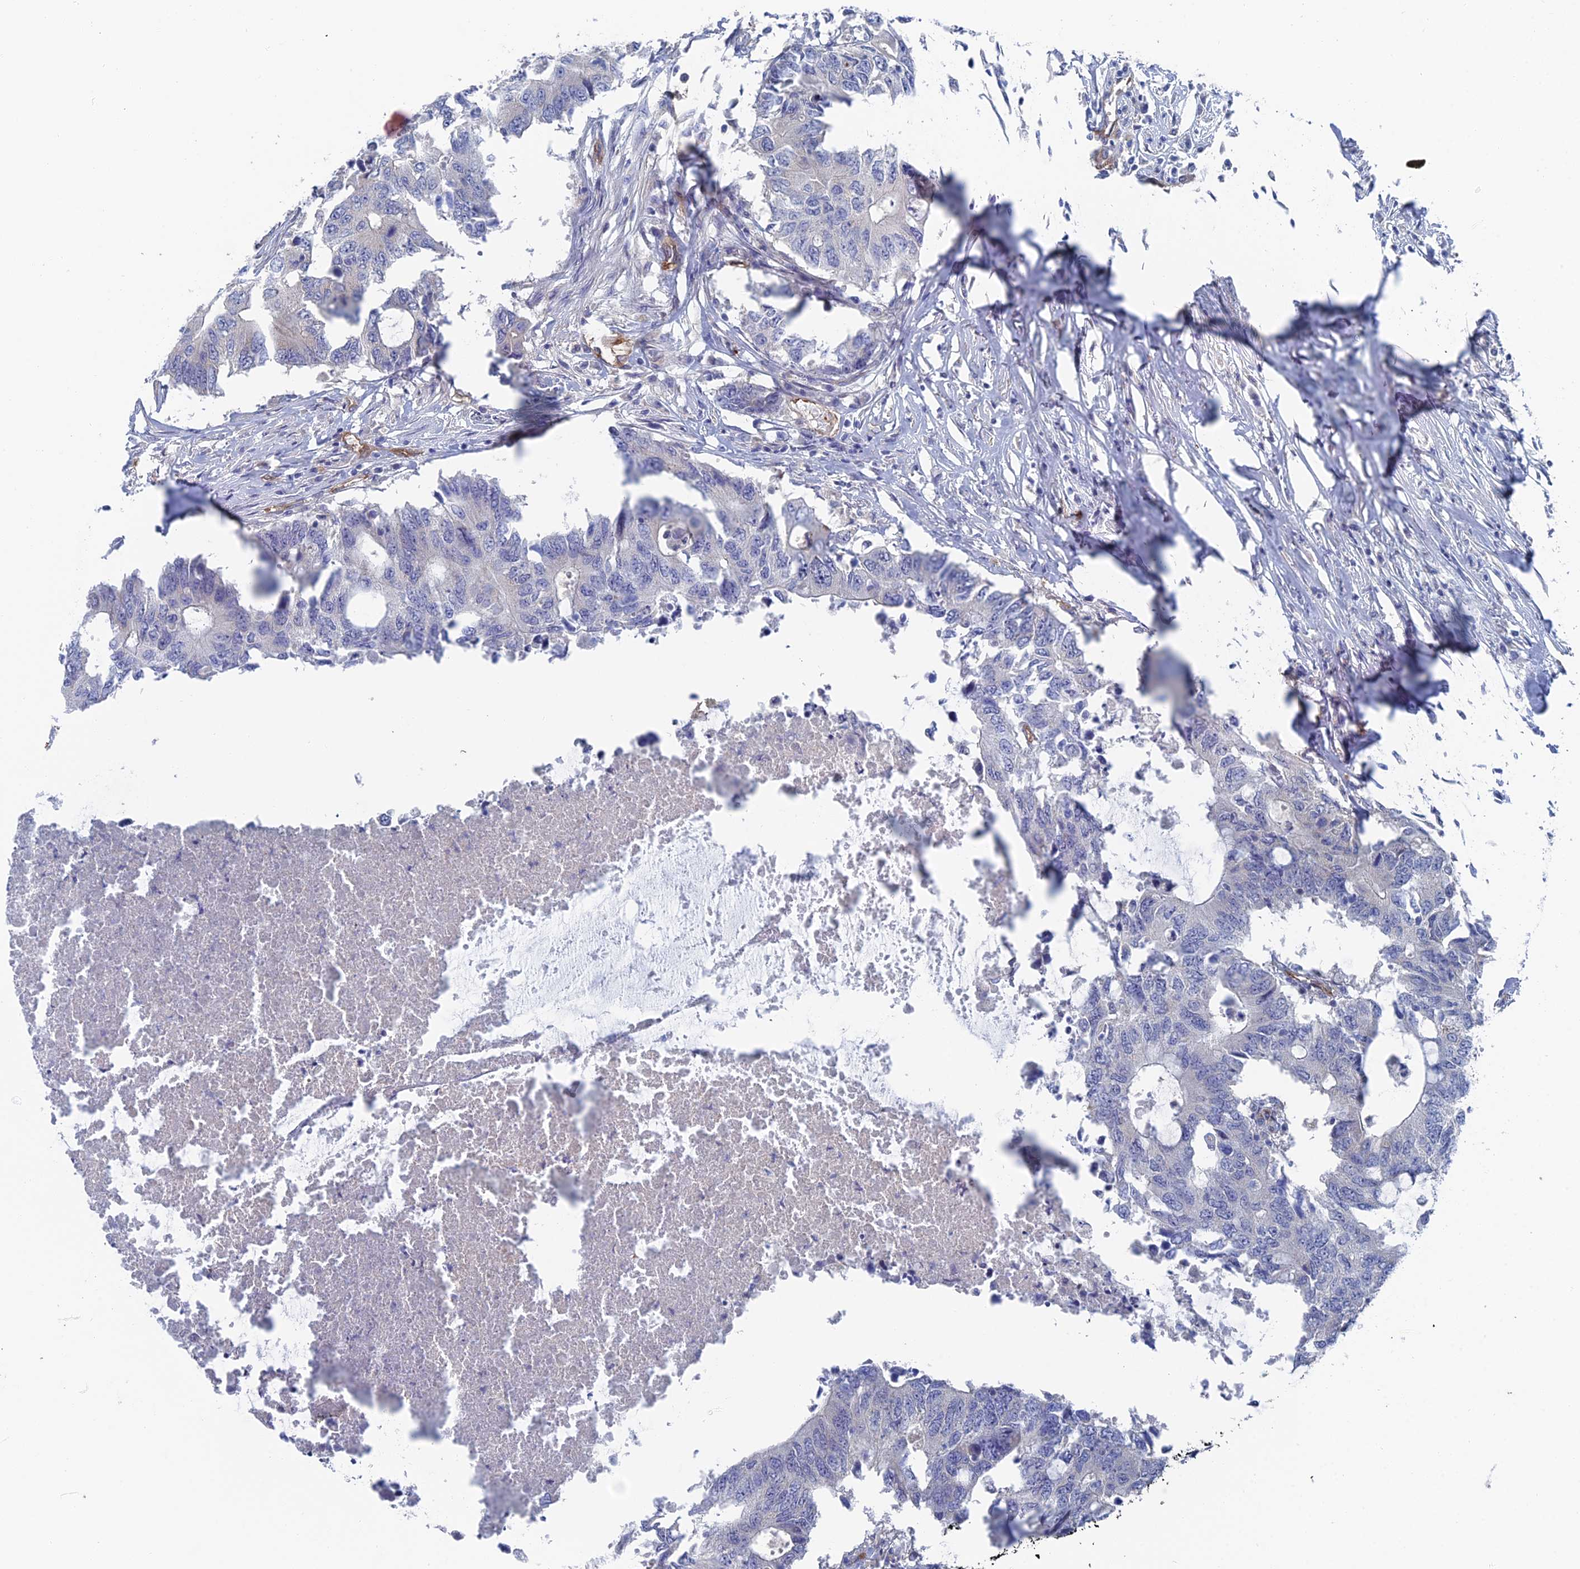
{"staining": {"intensity": "negative", "quantity": "none", "location": "none"}, "tissue": "colorectal cancer", "cell_type": "Tumor cells", "image_type": "cancer", "snomed": [{"axis": "morphology", "description": "Adenocarcinoma, NOS"}, {"axis": "topography", "description": "Colon"}], "caption": "Immunohistochemistry (IHC) micrograph of neoplastic tissue: human adenocarcinoma (colorectal) stained with DAB (3,3'-diaminobenzidine) demonstrates no significant protein positivity in tumor cells.", "gene": "ARAP3", "patient": {"sex": "male", "age": 71}}